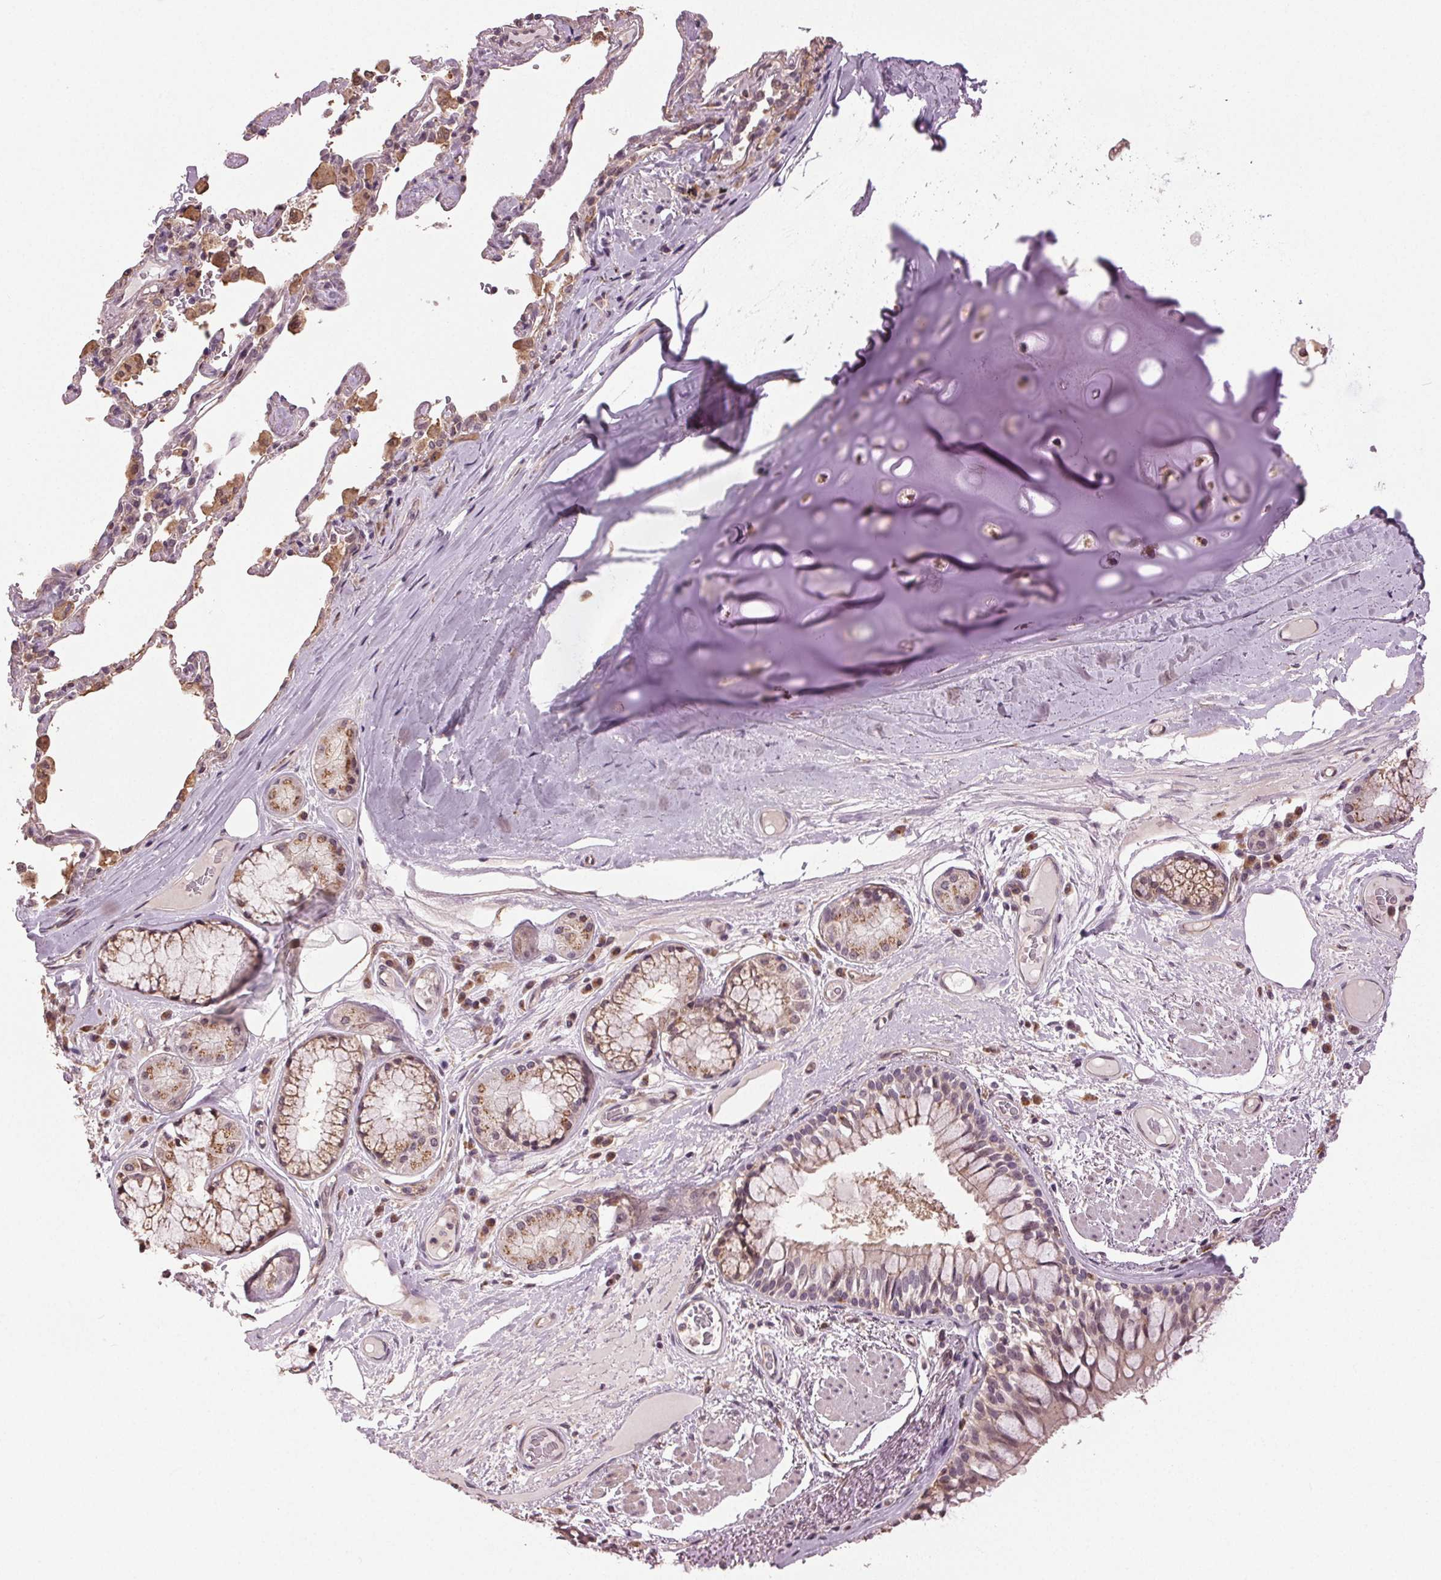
{"staining": {"intensity": "weak", "quantity": "25%-75%", "location": "cytoplasmic/membranous"}, "tissue": "adipose tissue", "cell_type": "Adipocytes", "image_type": "normal", "snomed": [{"axis": "morphology", "description": "Normal tissue, NOS"}, {"axis": "topography", "description": "Cartilage tissue"}, {"axis": "topography", "description": "Bronchus"}], "caption": "Protein staining of unremarkable adipose tissue exhibits weak cytoplasmic/membranous expression in approximately 25%-75% of adipocytes. (DAB (3,3'-diaminobenzidine) = brown stain, brightfield microscopy at high magnification).", "gene": "BSDC1", "patient": {"sex": "male", "age": 64}}